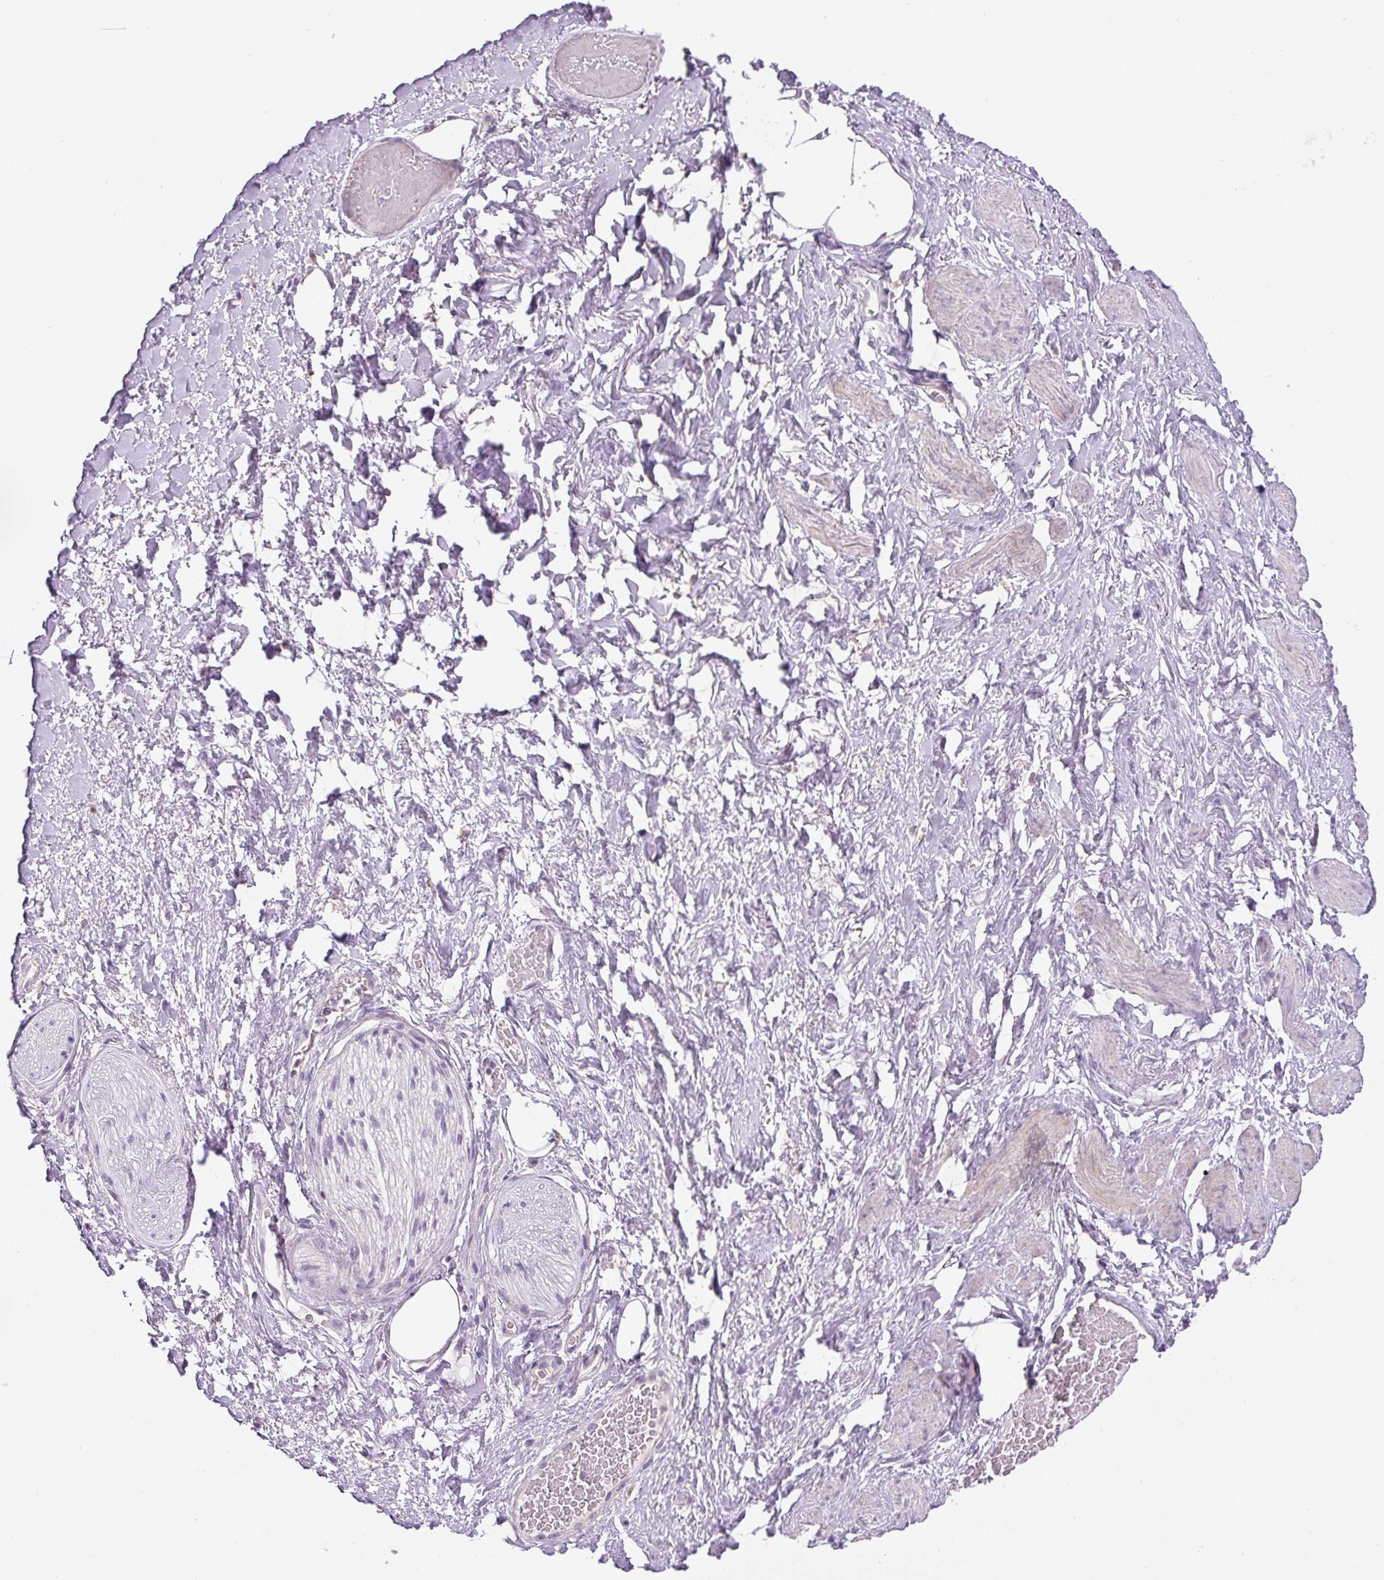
{"staining": {"intensity": "negative", "quantity": "none", "location": "none"}, "tissue": "adipose tissue", "cell_type": "Adipocytes", "image_type": "normal", "snomed": [{"axis": "morphology", "description": "Normal tissue, NOS"}, {"axis": "topography", "description": "Vagina"}, {"axis": "topography", "description": "Peripheral nerve tissue"}], "caption": "DAB immunohistochemical staining of unremarkable human adipose tissue shows no significant positivity in adipocytes.", "gene": "UBL3", "patient": {"sex": "female", "age": 71}}